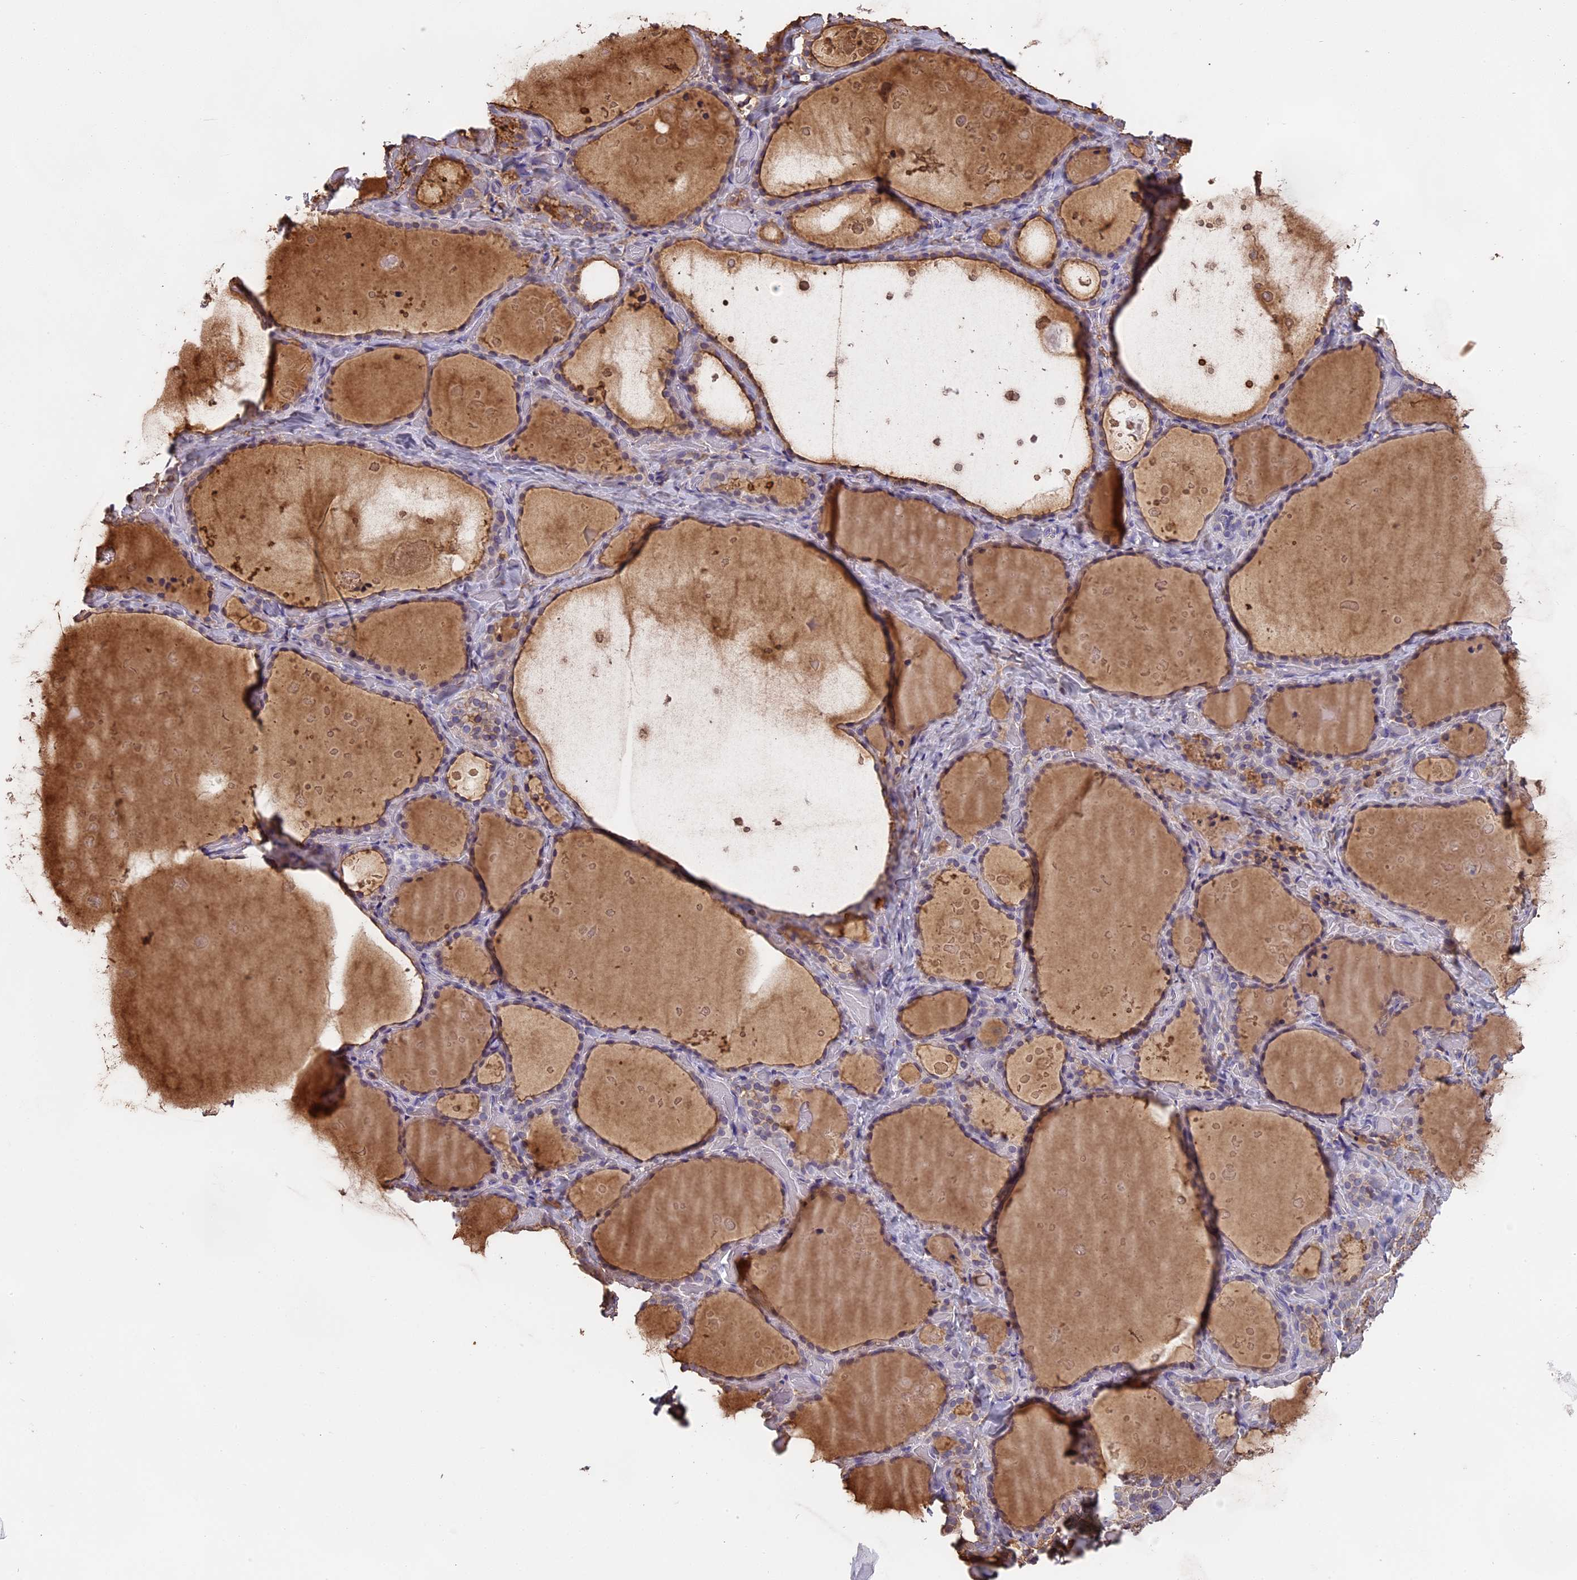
{"staining": {"intensity": "weak", "quantity": "25%-75%", "location": "cytoplasmic/membranous"}, "tissue": "thyroid gland", "cell_type": "Glandular cells", "image_type": "normal", "snomed": [{"axis": "morphology", "description": "Normal tissue, NOS"}, {"axis": "topography", "description": "Thyroid gland"}], "caption": "Human thyroid gland stained with a protein marker displays weak staining in glandular cells.", "gene": "TMEM255B", "patient": {"sex": "female", "age": 44}}